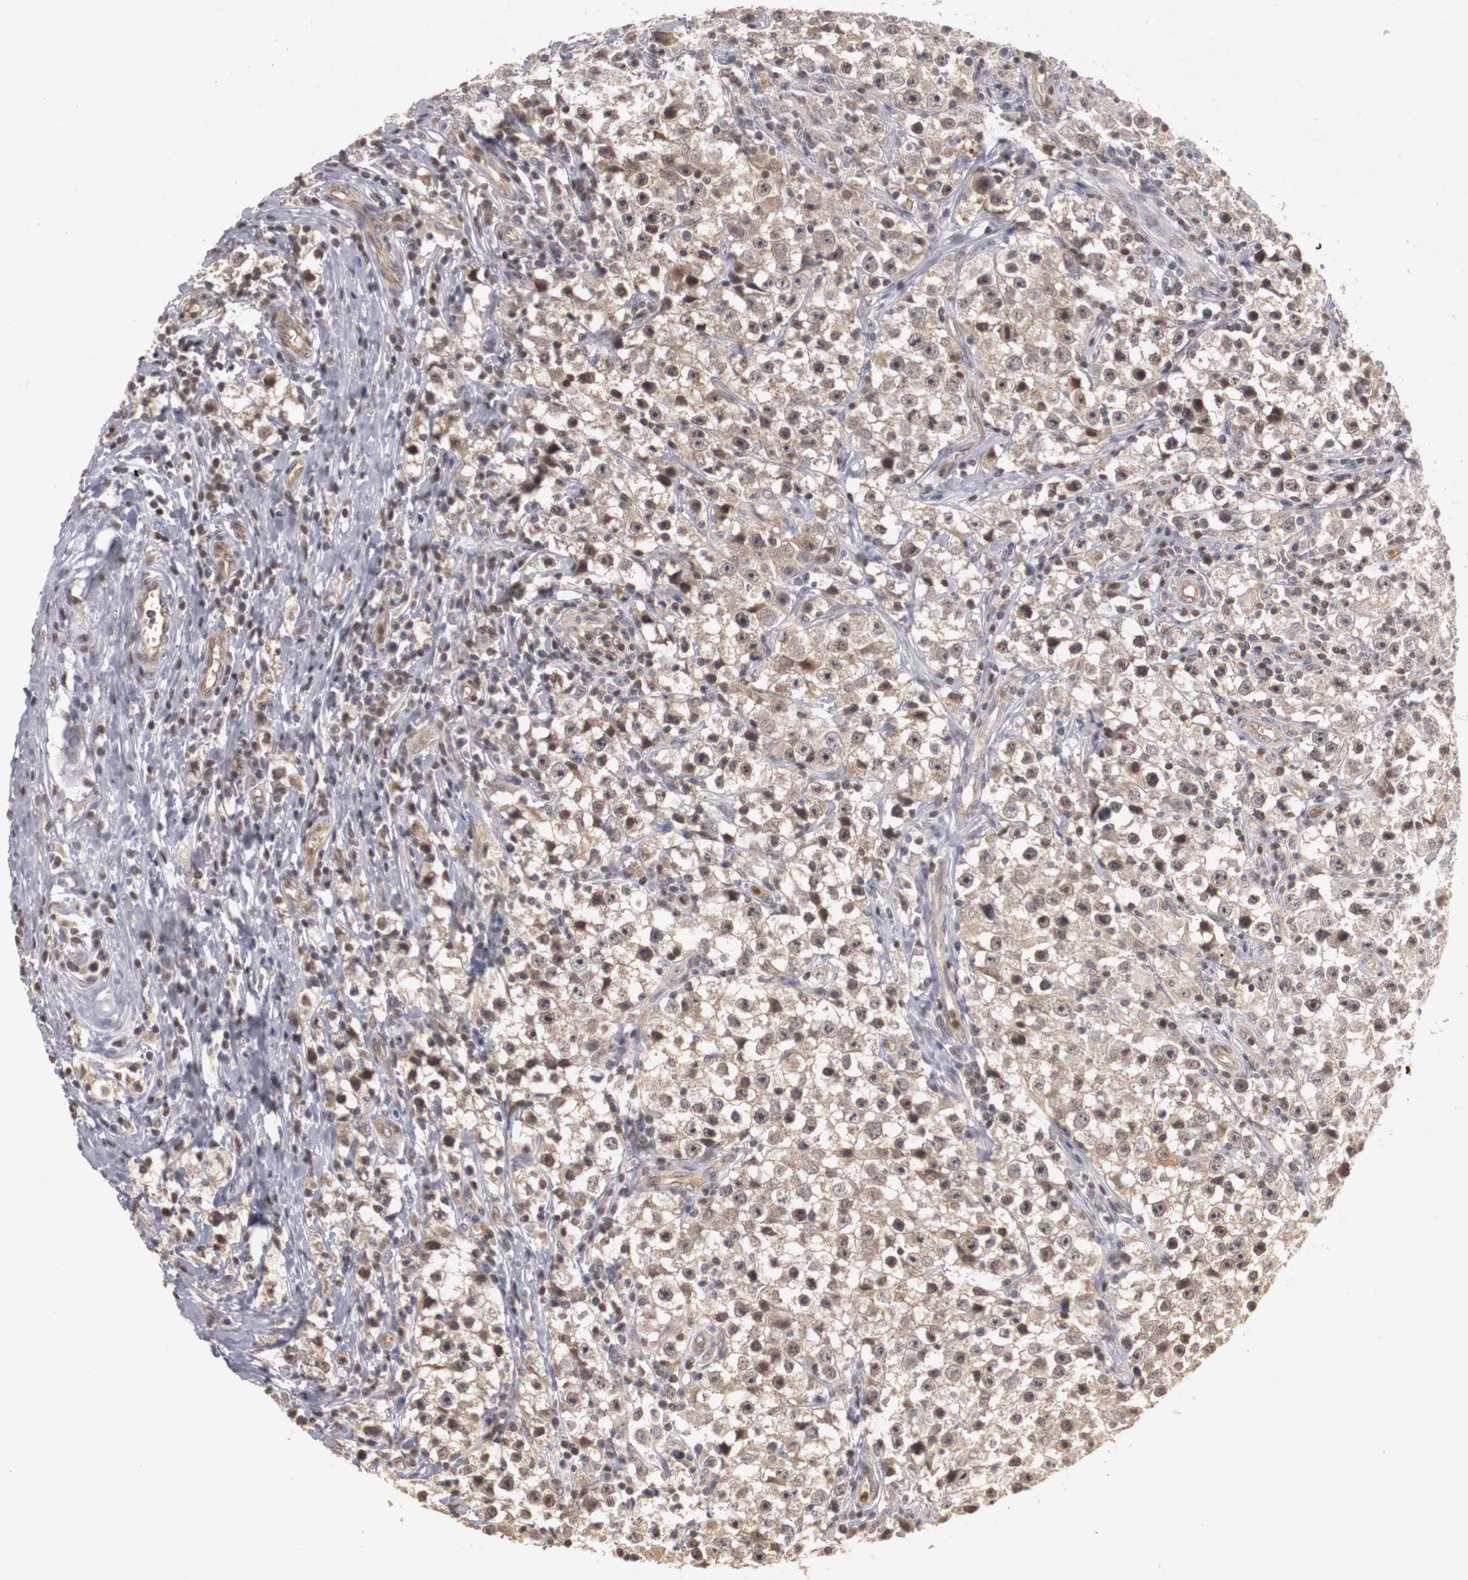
{"staining": {"intensity": "weak", "quantity": ">75%", "location": "cytoplasmic/membranous,nuclear"}, "tissue": "testis cancer", "cell_type": "Tumor cells", "image_type": "cancer", "snomed": [{"axis": "morphology", "description": "Seminoma, NOS"}, {"axis": "topography", "description": "Testis"}], "caption": "The histopathology image displays immunohistochemical staining of testis cancer. There is weak cytoplasmic/membranous and nuclear staining is present in approximately >75% of tumor cells. Using DAB (3,3'-diaminobenzidine) (brown) and hematoxylin (blue) stains, captured at high magnification using brightfield microscopy.", "gene": "PLEKHA1", "patient": {"sex": "male", "age": 35}}